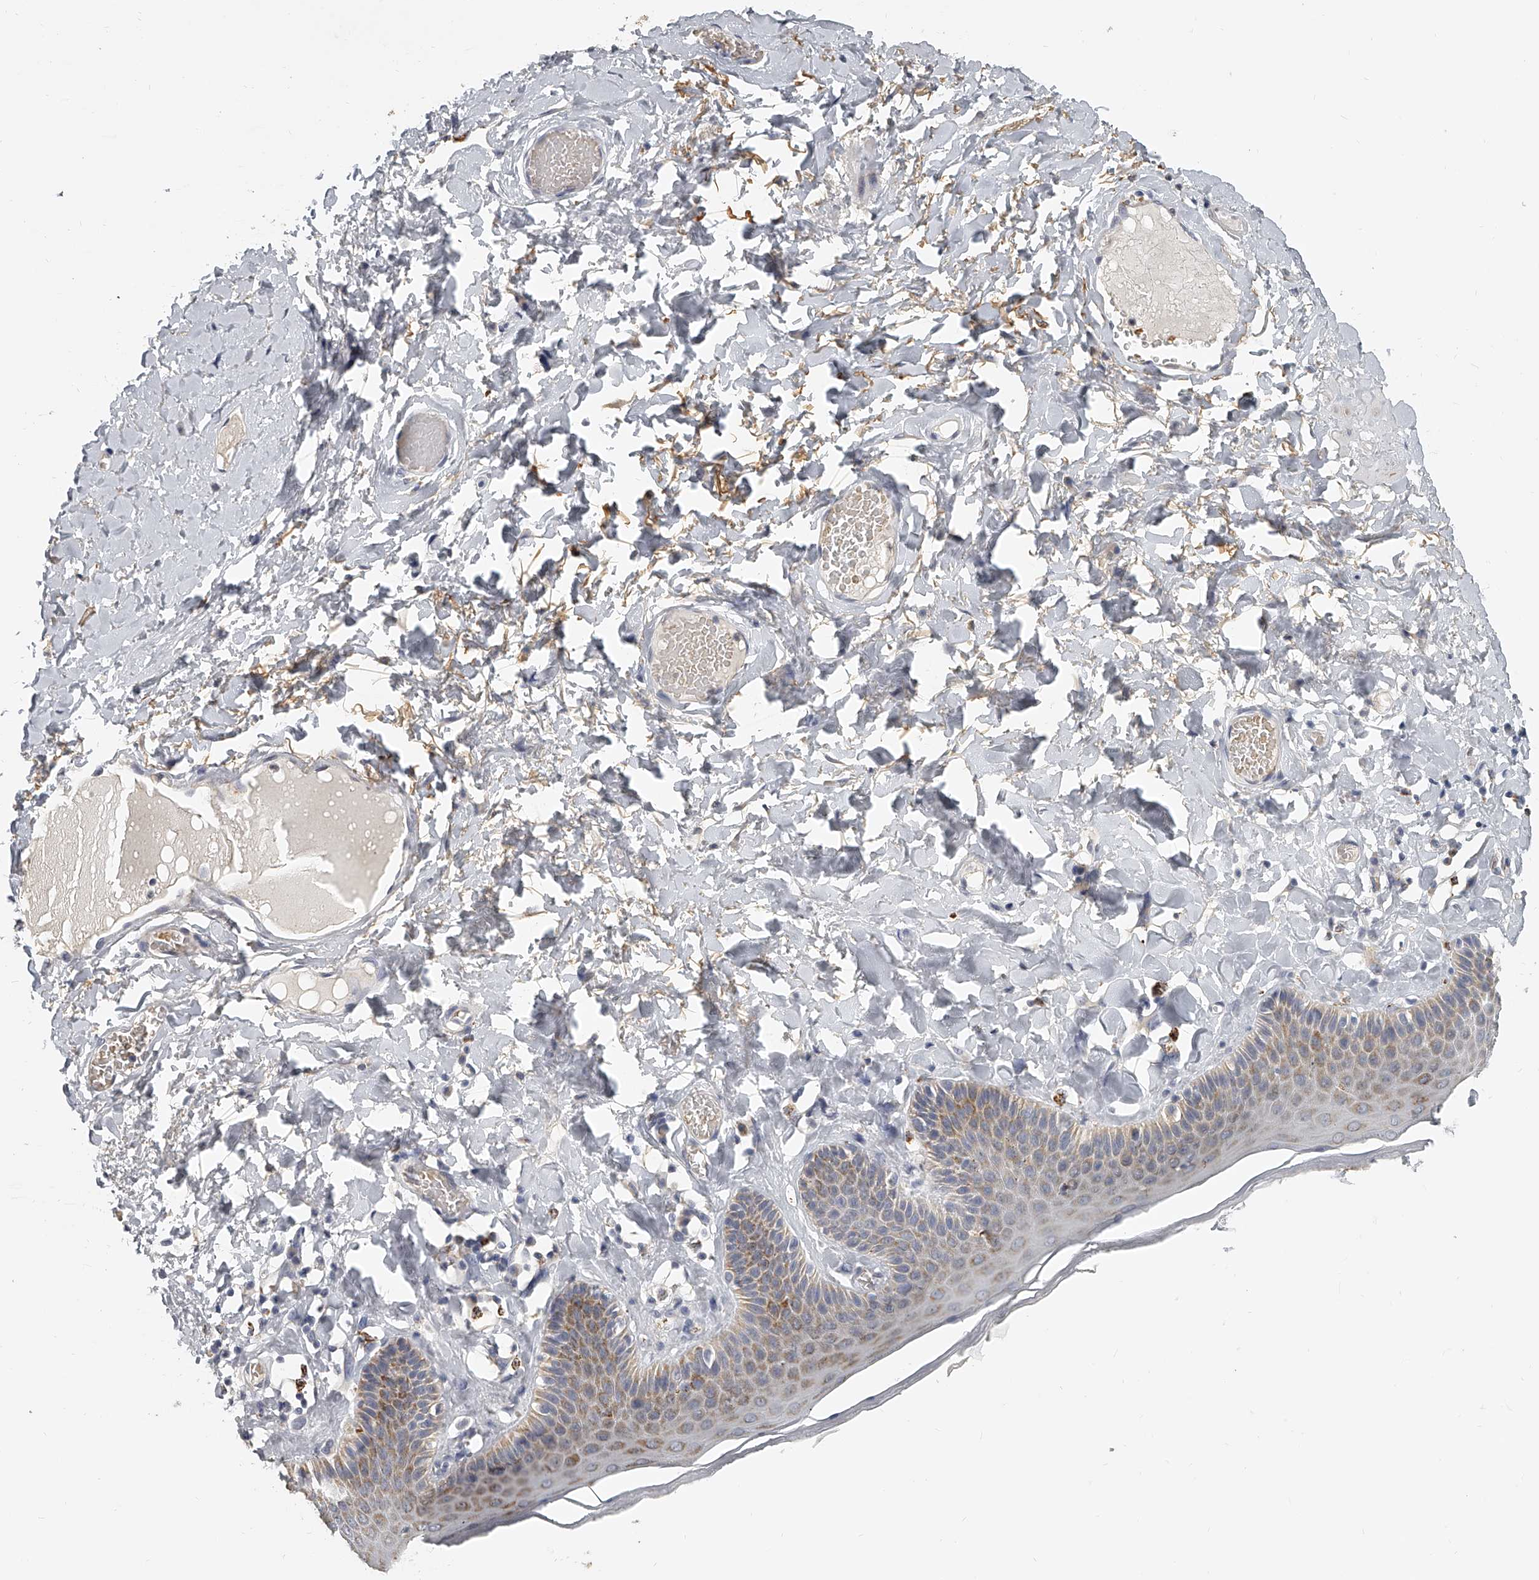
{"staining": {"intensity": "moderate", "quantity": "25%-75%", "location": "cytoplasmic/membranous"}, "tissue": "skin", "cell_type": "Epidermal cells", "image_type": "normal", "snomed": [{"axis": "morphology", "description": "Normal tissue, NOS"}, {"axis": "topography", "description": "Anal"}], "caption": "Protein expression analysis of unremarkable skin demonstrates moderate cytoplasmic/membranous expression in approximately 25%-75% of epidermal cells.", "gene": "KLHL7", "patient": {"sex": "male", "age": 69}}